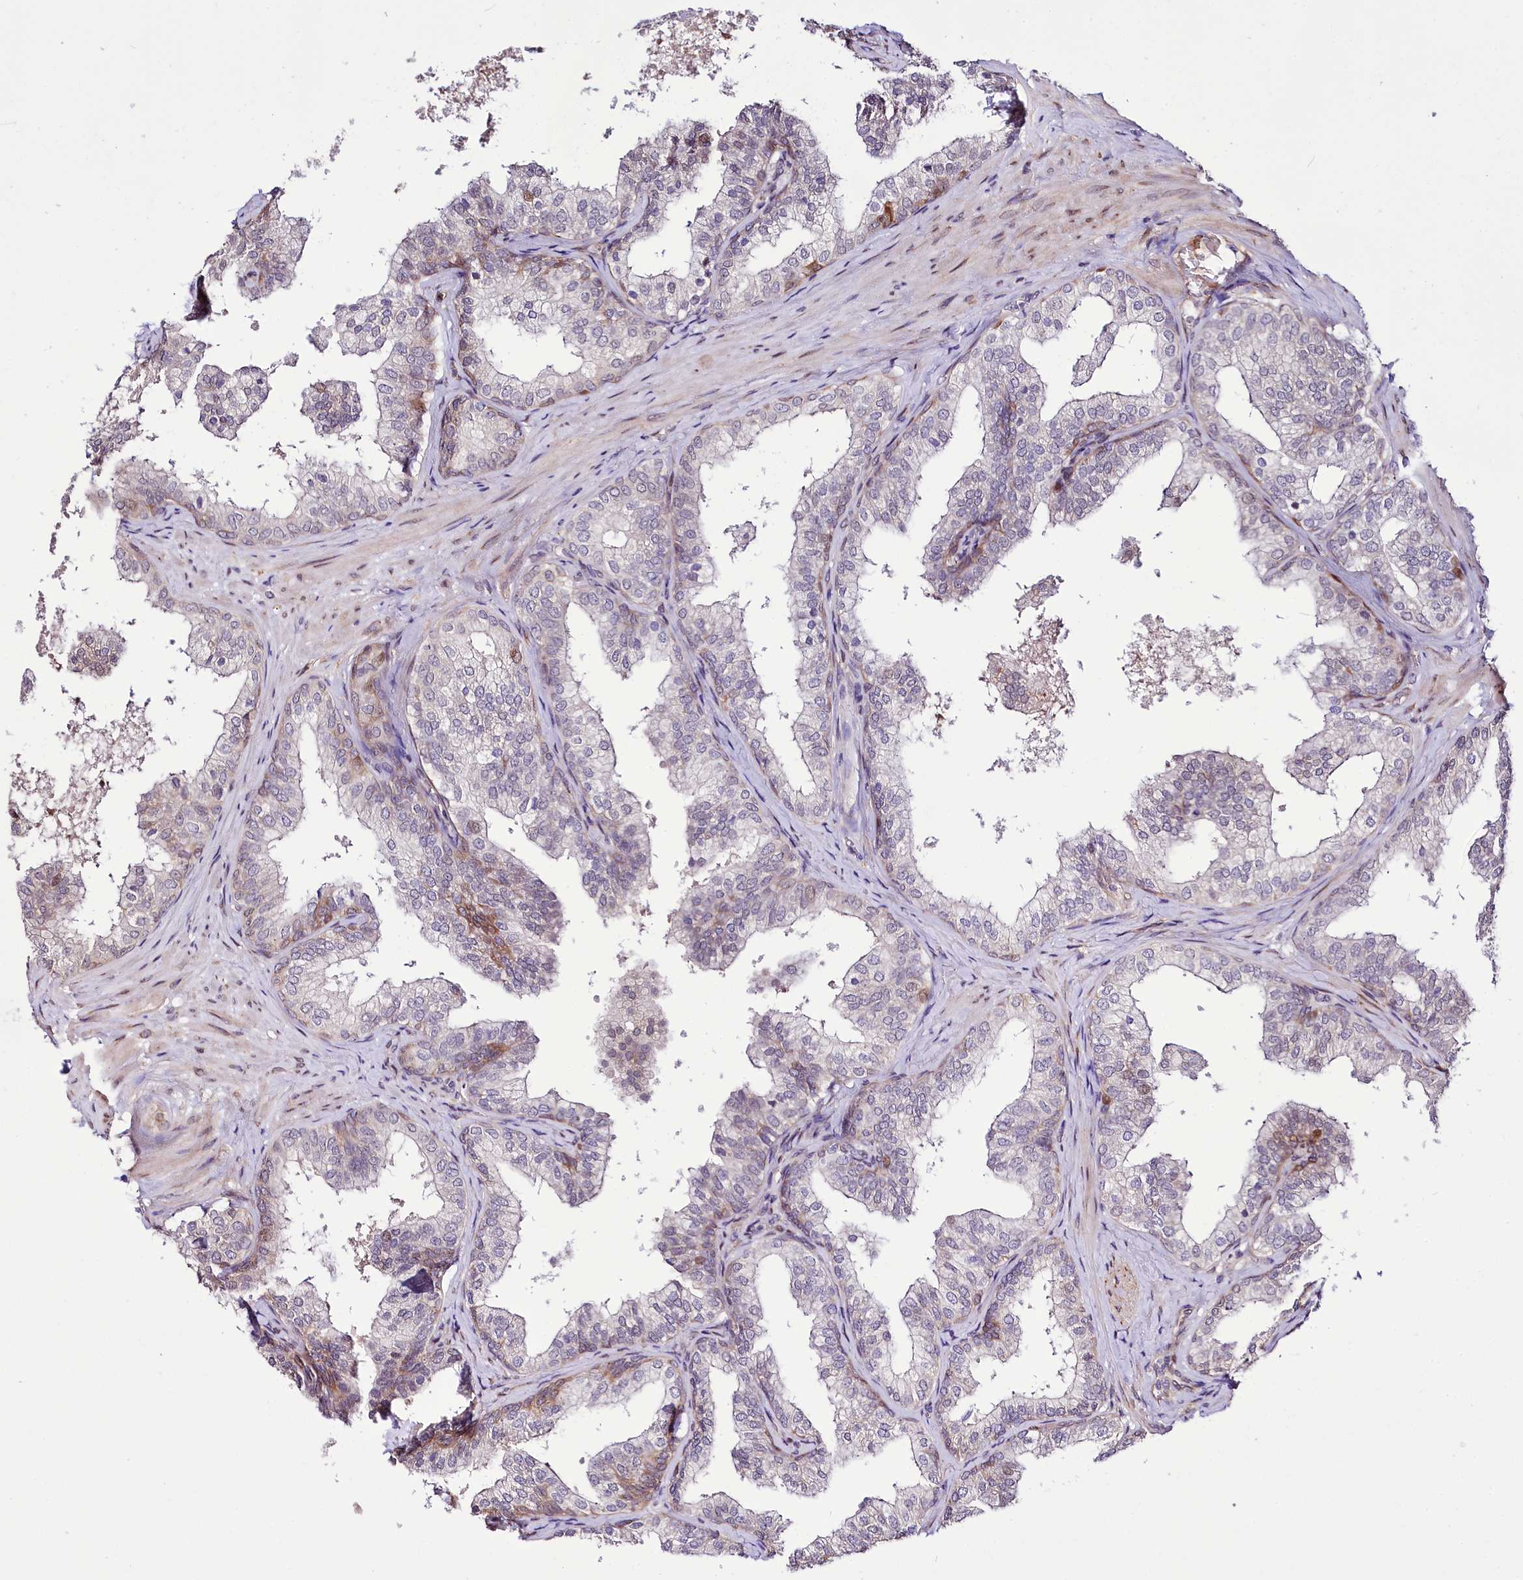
{"staining": {"intensity": "moderate", "quantity": "<25%", "location": "cytoplasmic/membranous"}, "tissue": "prostate", "cell_type": "Glandular cells", "image_type": "normal", "snomed": [{"axis": "morphology", "description": "Normal tissue, NOS"}, {"axis": "topography", "description": "Prostate"}], "caption": "This photomicrograph shows immunohistochemistry (IHC) staining of benign prostate, with low moderate cytoplasmic/membranous expression in about <25% of glandular cells.", "gene": "CUTC", "patient": {"sex": "male", "age": 60}}